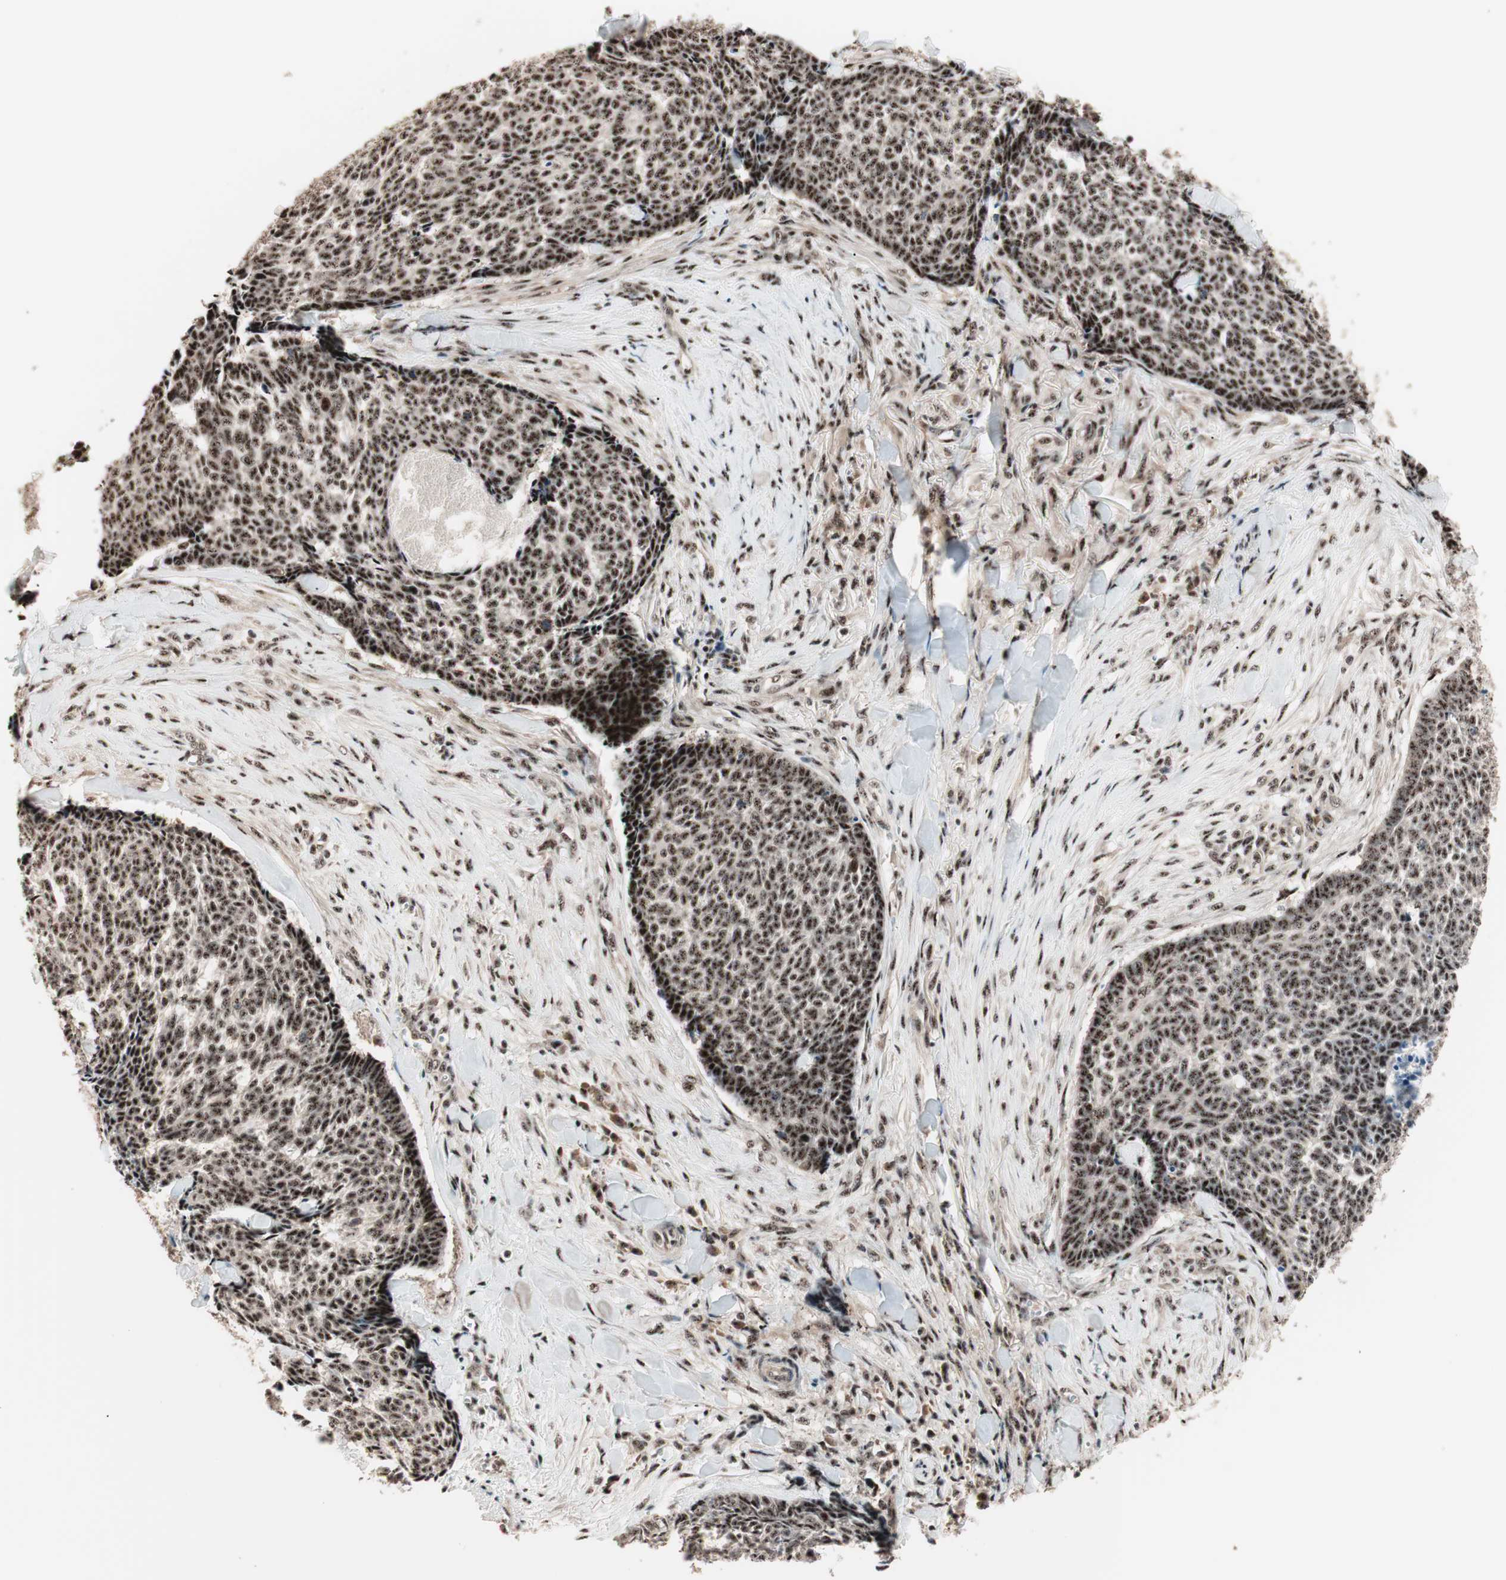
{"staining": {"intensity": "moderate", "quantity": ">75%", "location": "nuclear"}, "tissue": "skin cancer", "cell_type": "Tumor cells", "image_type": "cancer", "snomed": [{"axis": "morphology", "description": "Basal cell carcinoma"}, {"axis": "topography", "description": "Skin"}], "caption": "Skin cancer (basal cell carcinoma) tissue exhibits moderate nuclear staining in about >75% of tumor cells, visualized by immunohistochemistry.", "gene": "NR5A2", "patient": {"sex": "male", "age": 84}}